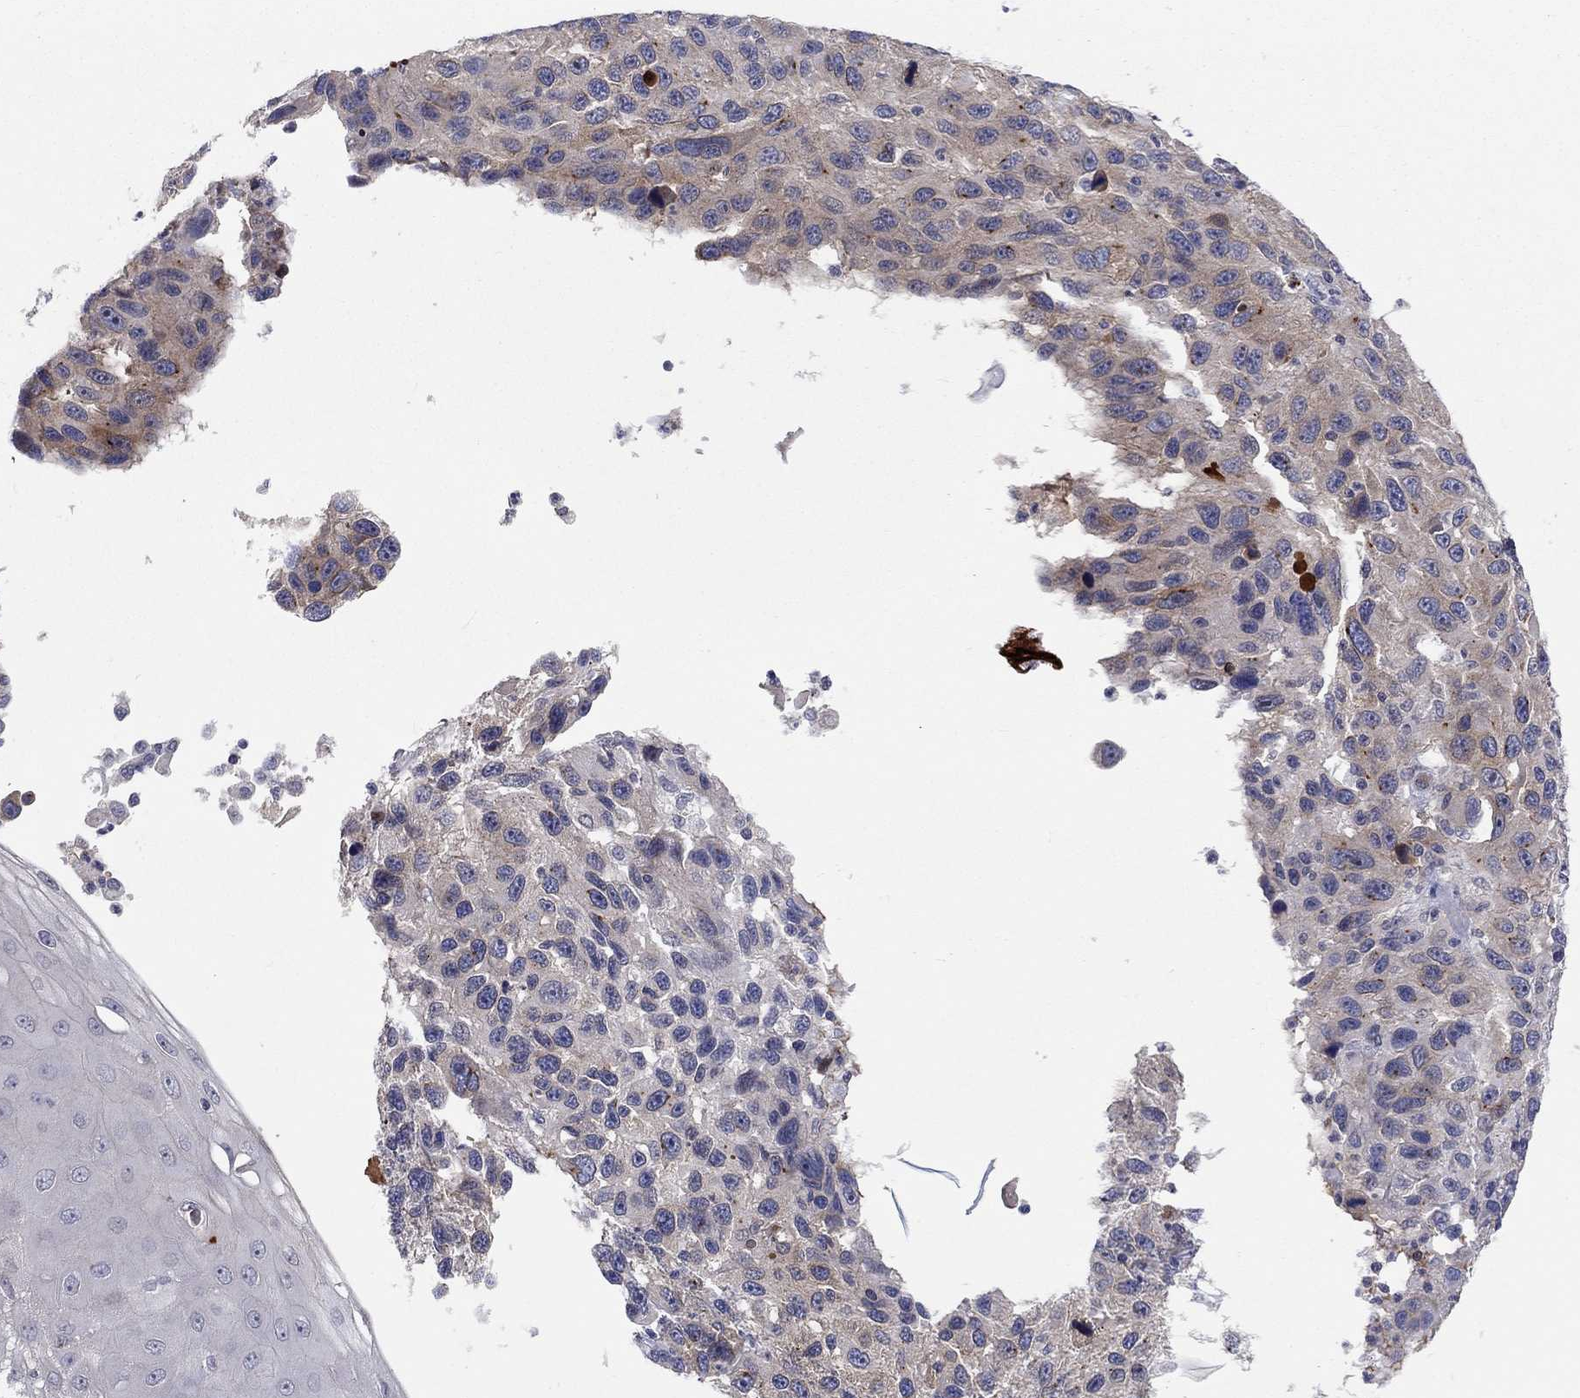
{"staining": {"intensity": "negative", "quantity": "none", "location": "none"}, "tissue": "melanoma", "cell_type": "Tumor cells", "image_type": "cancer", "snomed": [{"axis": "morphology", "description": "Malignant melanoma, NOS"}, {"axis": "topography", "description": "Skin"}], "caption": "IHC of human malignant melanoma shows no staining in tumor cells. Brightfield microscopy of IHC stained with DAB (3,3'-diaminobenzidine) (brown) and hematoxylin (blue), captured at high magnification.", "gene": "CETN3", "patient": {"sex": "male", "age": 53}}